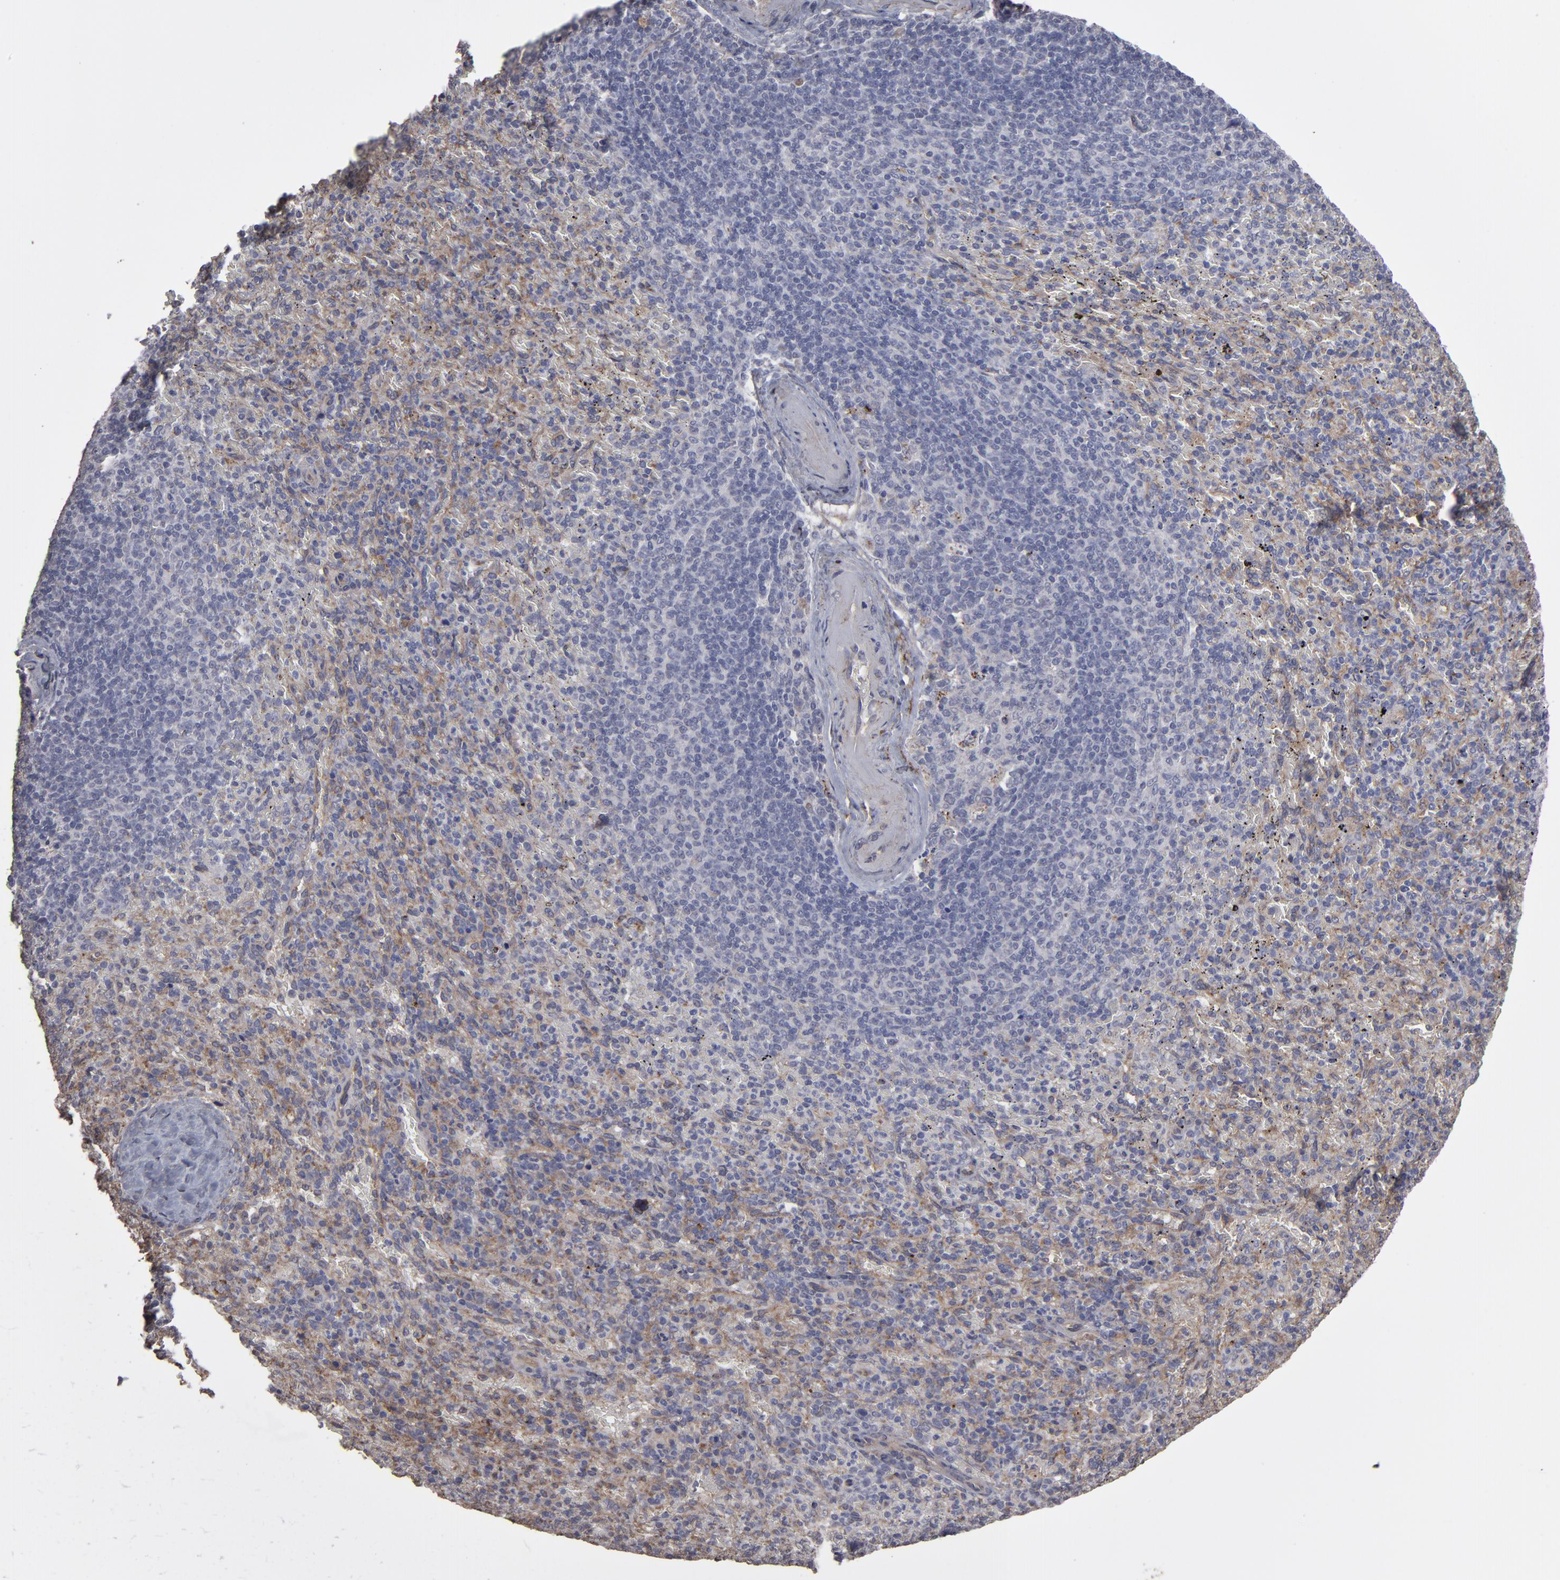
{"staining": {"intensity": "moderate", "quantity": "25%-75%", "location": "cytoplasmic/membranous"}, "tissue": "spleen", "cell_type": "Cells in red pulp", "image_type": "normal", "snomed": [{"axis": "morphology", "description": "Normal tissue, NOS"}, {"axis": "topography", "description": "Spleen"}], "caption": "Spleen stained for a protein shows moderate cytoplasmic/membranous positivity in cells in red pulp.", "gene": "ITGB5", "patient": {"sex": "female", "age": 43}}